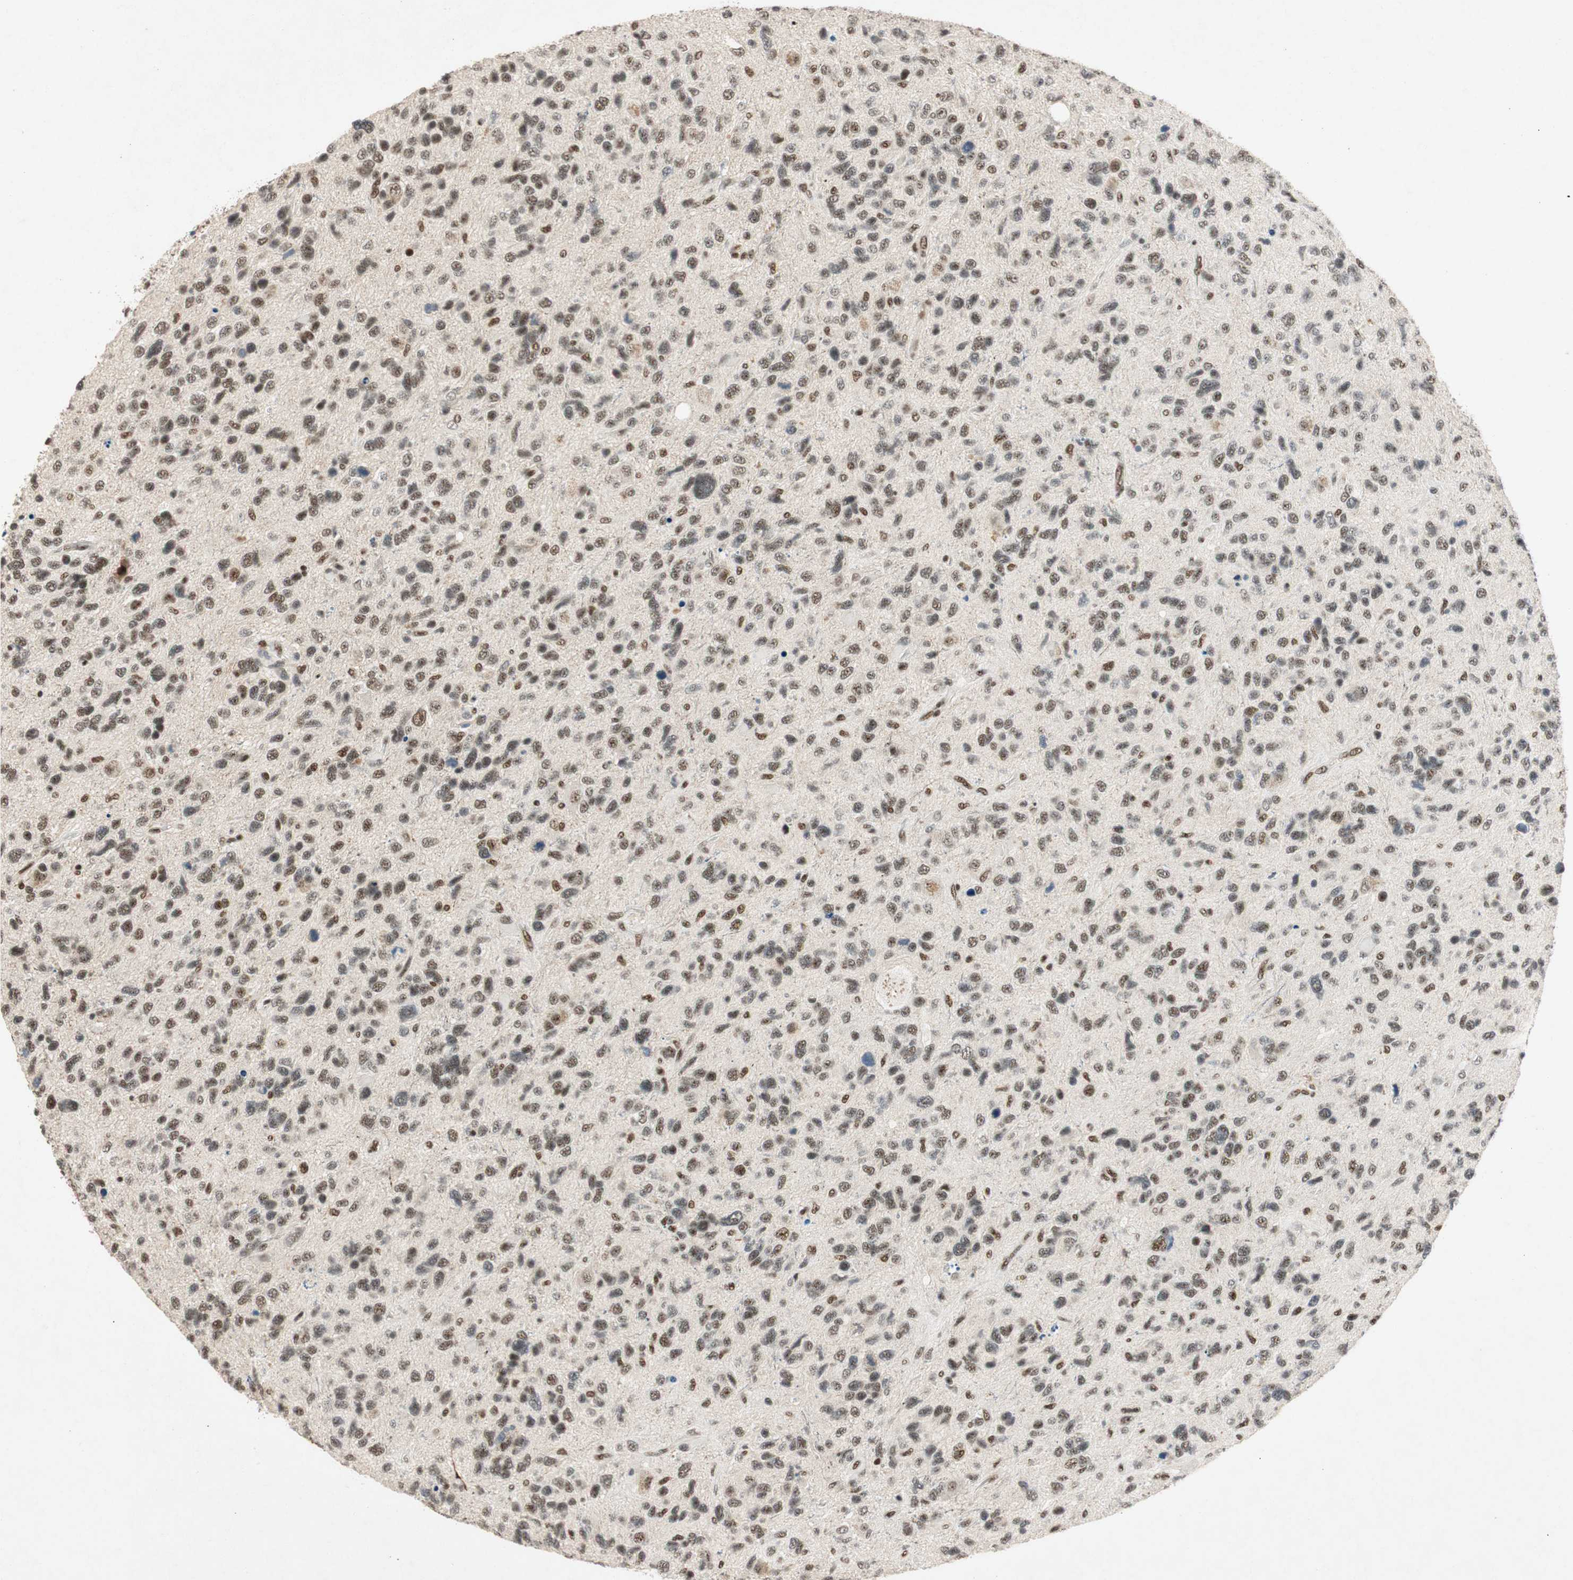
{"staining": {"intensity": "moderate", "quantity": ">75%", "location": "nuclear"}, "tissue": "glioma", "cell_type": "Tumor cells", "image_type": "cancer", "snomed": [{"axis": "morphology", "description": "Glioma, malignant, High grade"}, {"axis": "topography", "description": "Brain"}], "caption": "Immunohistochemical staining of human glioma displays moderate nuclear protein expression in about >75% of tumor cells. The staining was performed using DAB, with brown indicating positive protein expression. Nuclei are stained blue with hematoxylin.", "gene": "NCBP3", "patient": {"sex": "female", "age": 58}}